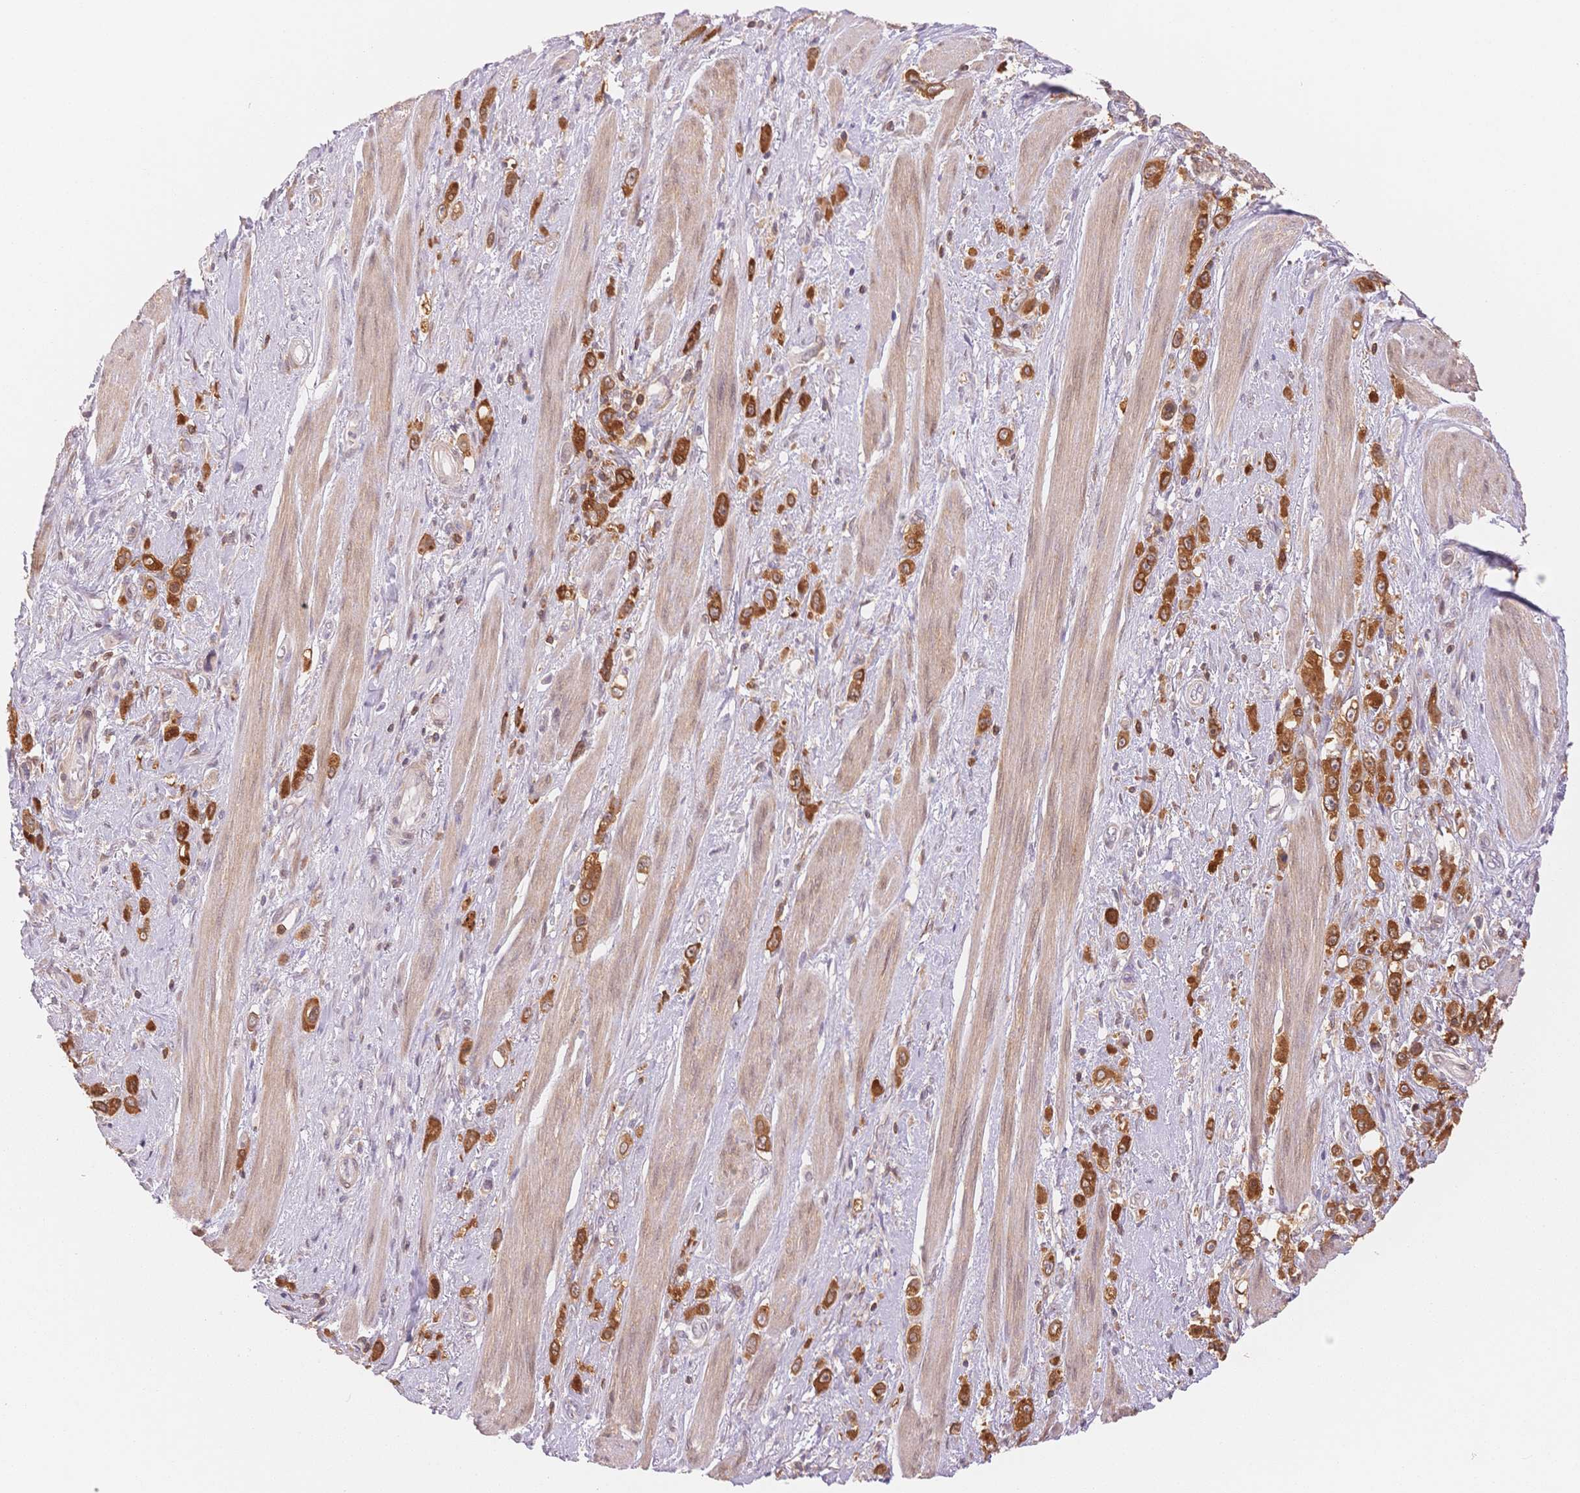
{"staining": {"intensity": "strong", "quantity": ">75%", "location": "cytoplasmic/membranous"}, "tissue": "stomach cancer", "cell_type": "Tumor cells", "image_type": "cancer", "snomed": [{"axis": "morphology", "description": "Adenocarcinoma, NOS"}, {"axis": "topography", "description": "Stomach, upper"}], "caption": "Stomach cancer (adenocarcinoma) was stained to show a protein in brown. There is high levels of strong cytoplasmic/membranous expression in approximately >75% of tumor cells.", "gene": "STK39", "patient": {"sex": "male", "age": 75}}